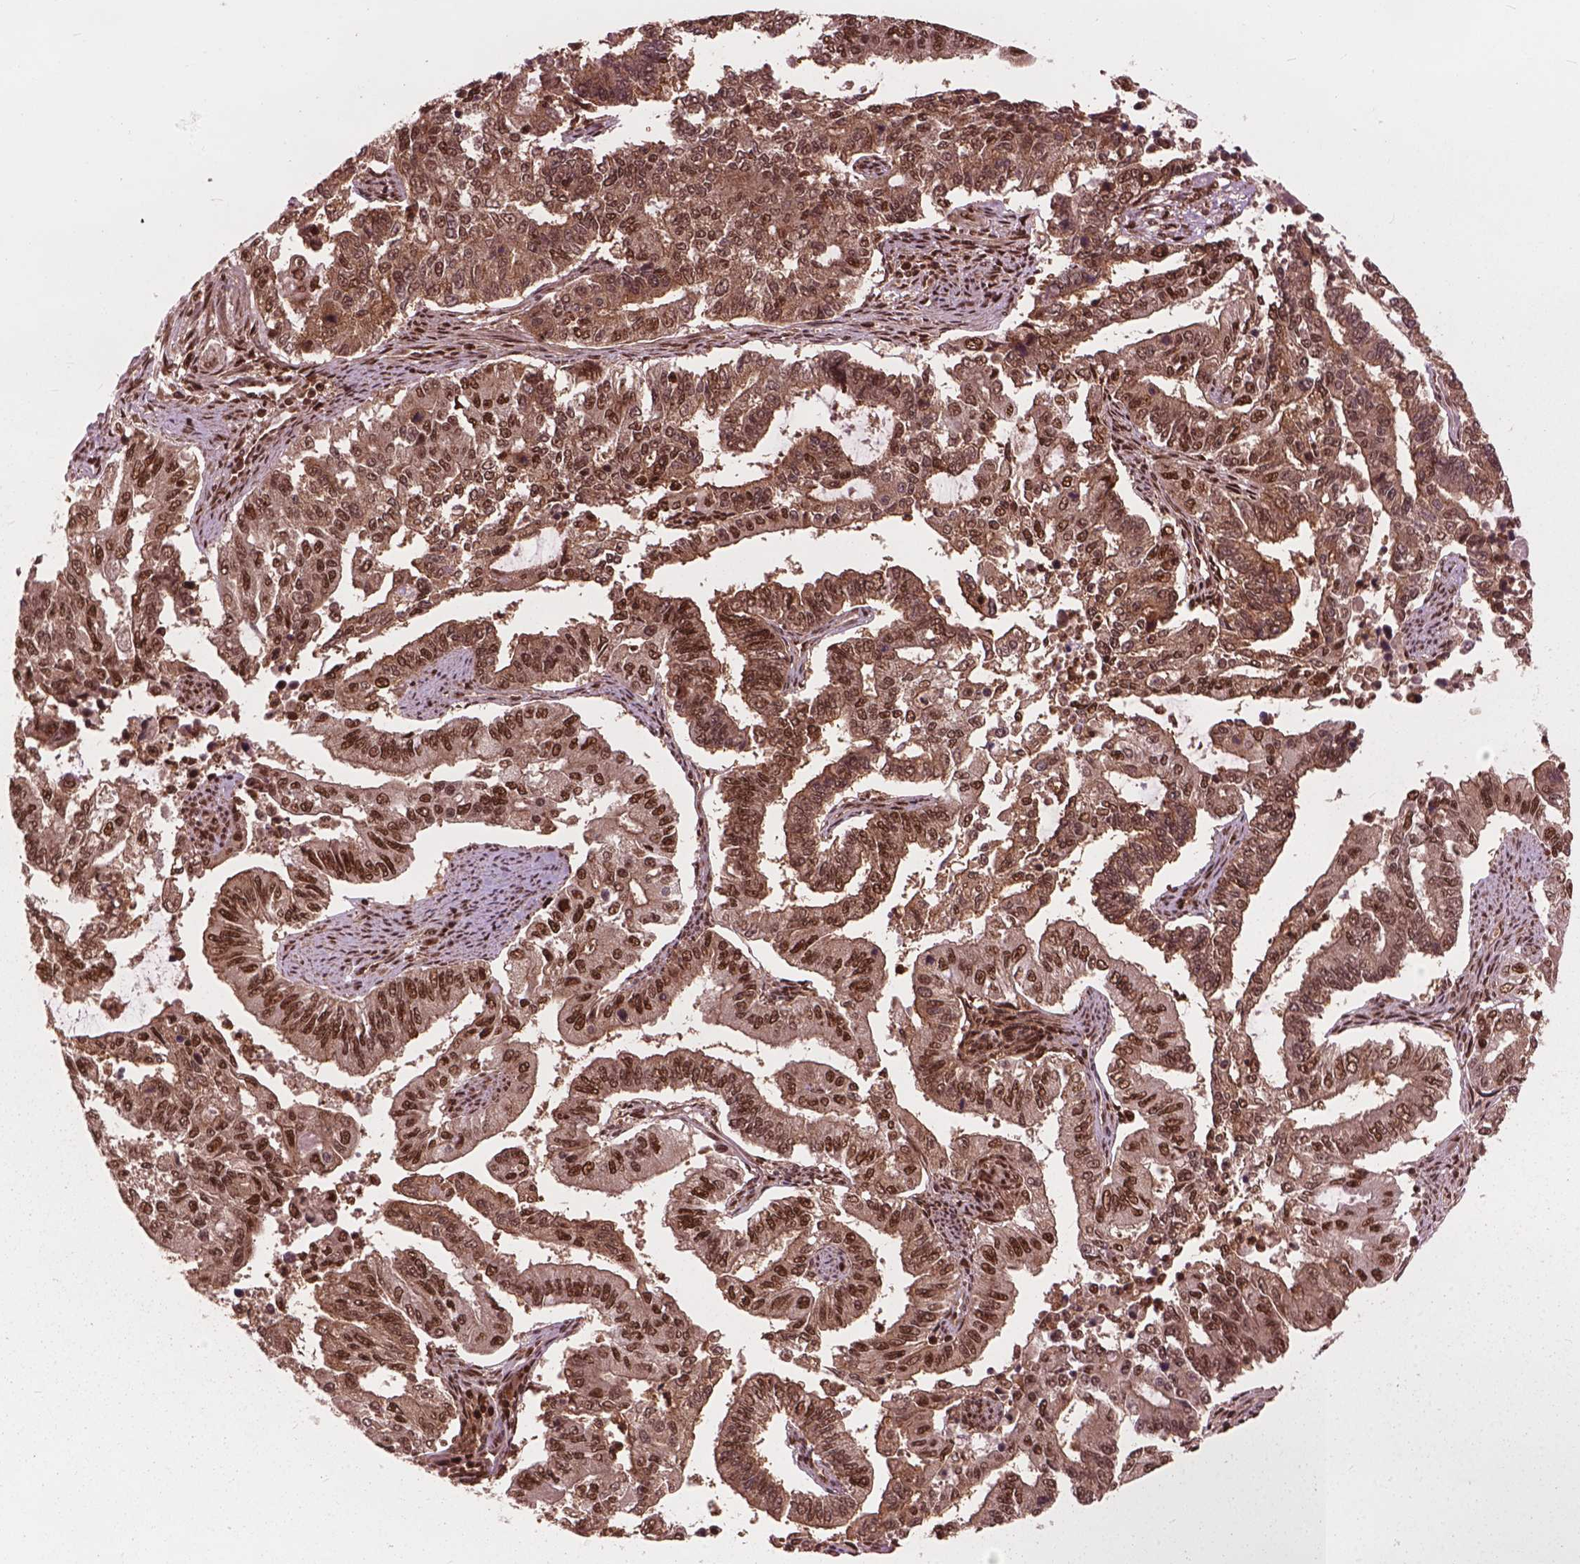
{"staining": {"intensity": "moderate", "quantity": ">75%", "location": "cytoplasmic/membranous,nuclear"}, "tissue": "endometrial cancer", "cell_type": "Tumor cells", "image_type": "cancer", "snomed": [{"axis": "morphology", "description": "Adenocarcinoma, NOS"}, {"axis": "topography", "description": "Uterus"}], "caption": "Tumor cells exhibit medium levels of moderate cytoplasmic/membranous and nuclear staining in about >75% of cells in endometrial cancer. (brown staining indicates protein expression, while blue staining denotes nuclei).", "gene": "ANP32B", "patient": {"sex": "female", "age": 59}}